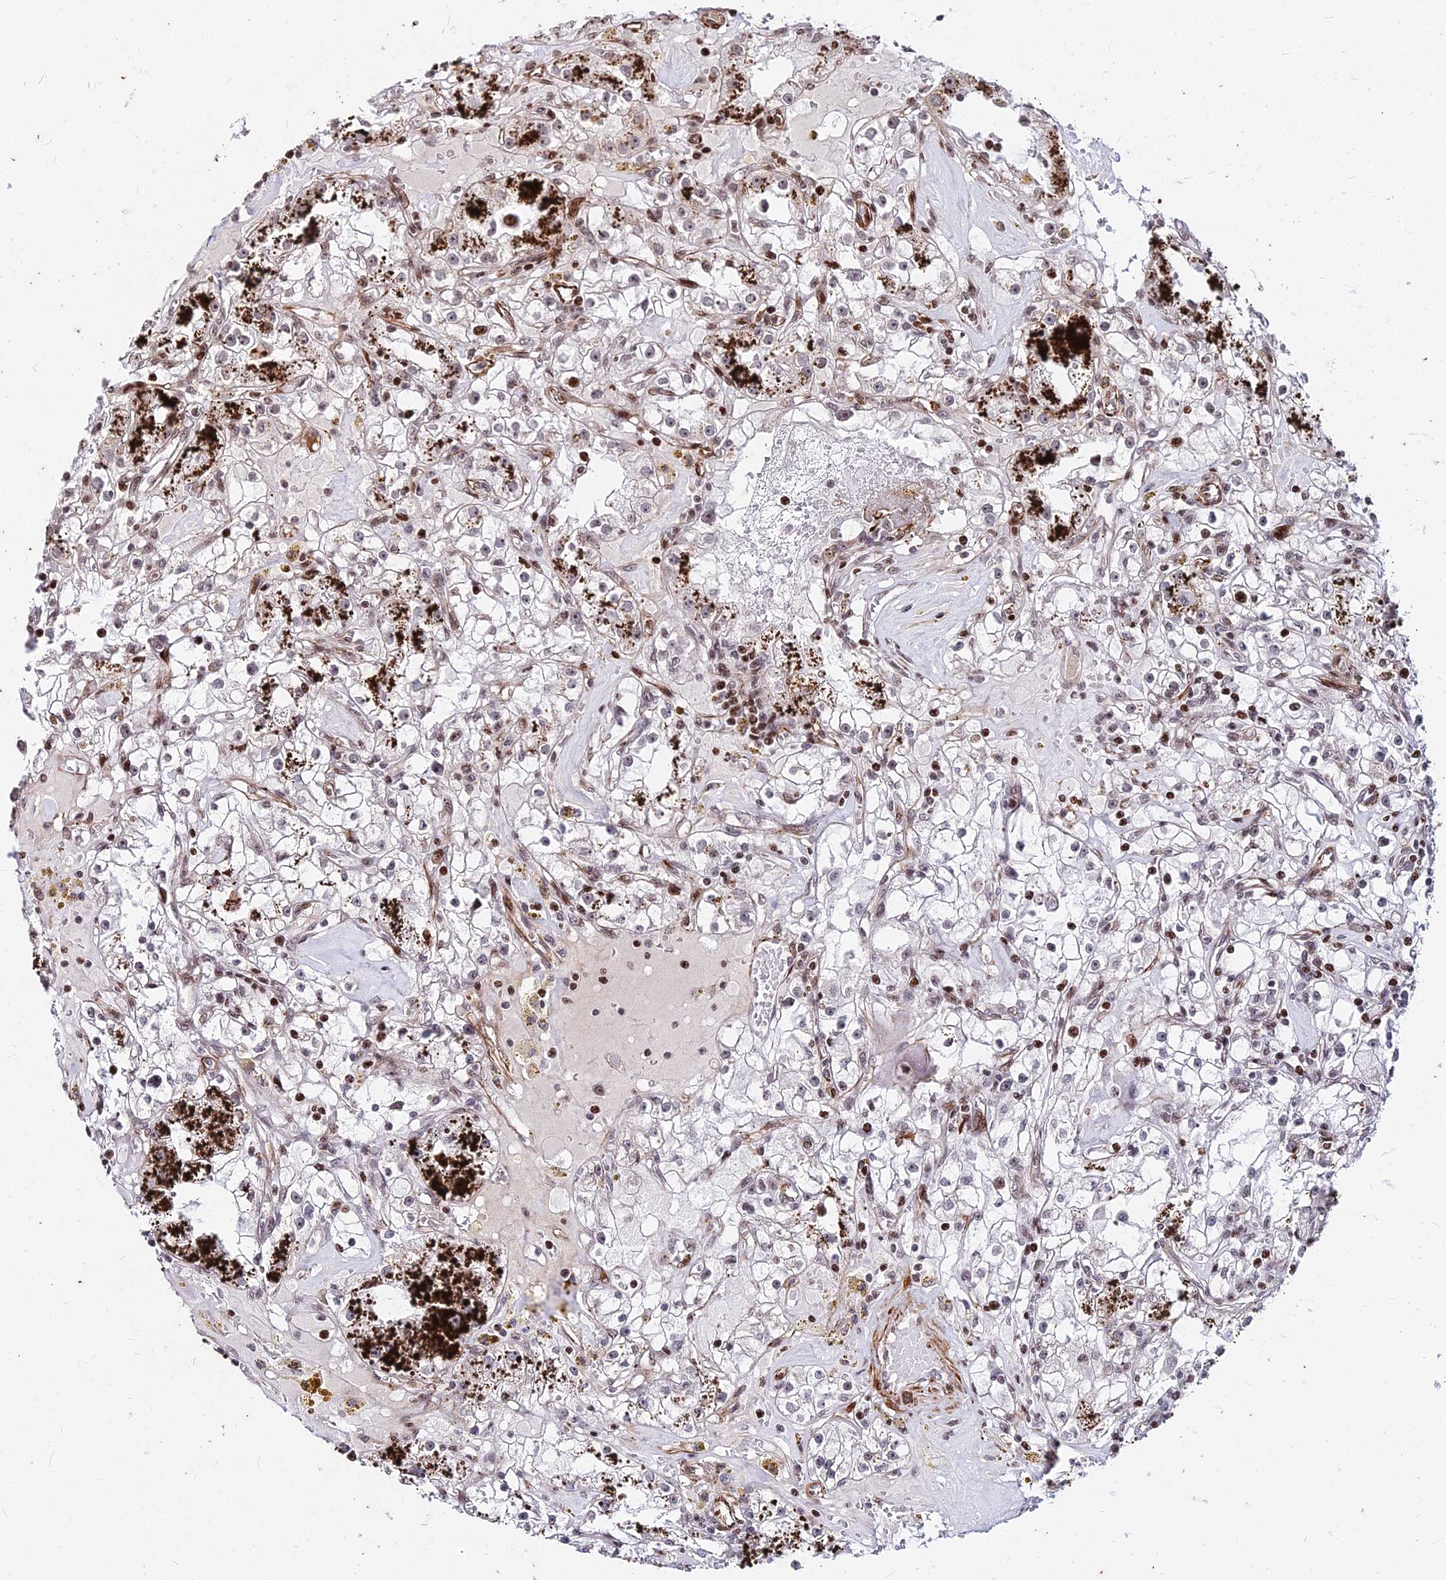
{"staining": {"intensity": "moderate", "quantity": "<25%", "location": "nuclear"}, "tissue": "renal cancer", "cell_type": "Tumor cells", "image_type": "cancer", "snomed": [{"axis": "morphology", "description": "Adenocarcinoma, NOS"}, {"axis": "topography", "description": "Kidney"}], "caption": "High-magnification brightfield microscopy of adenocarcinoma (renal) stained with DAB (3,3'-diaminobenzidine) (brown) and counterstained with hematoxylin (blue). tumor cells exhibit moderate nuclear staining is appreciated in approximately<25% of cells.", "gene": "NYAP2", "patient": {"sex": "male", "age": 56}}